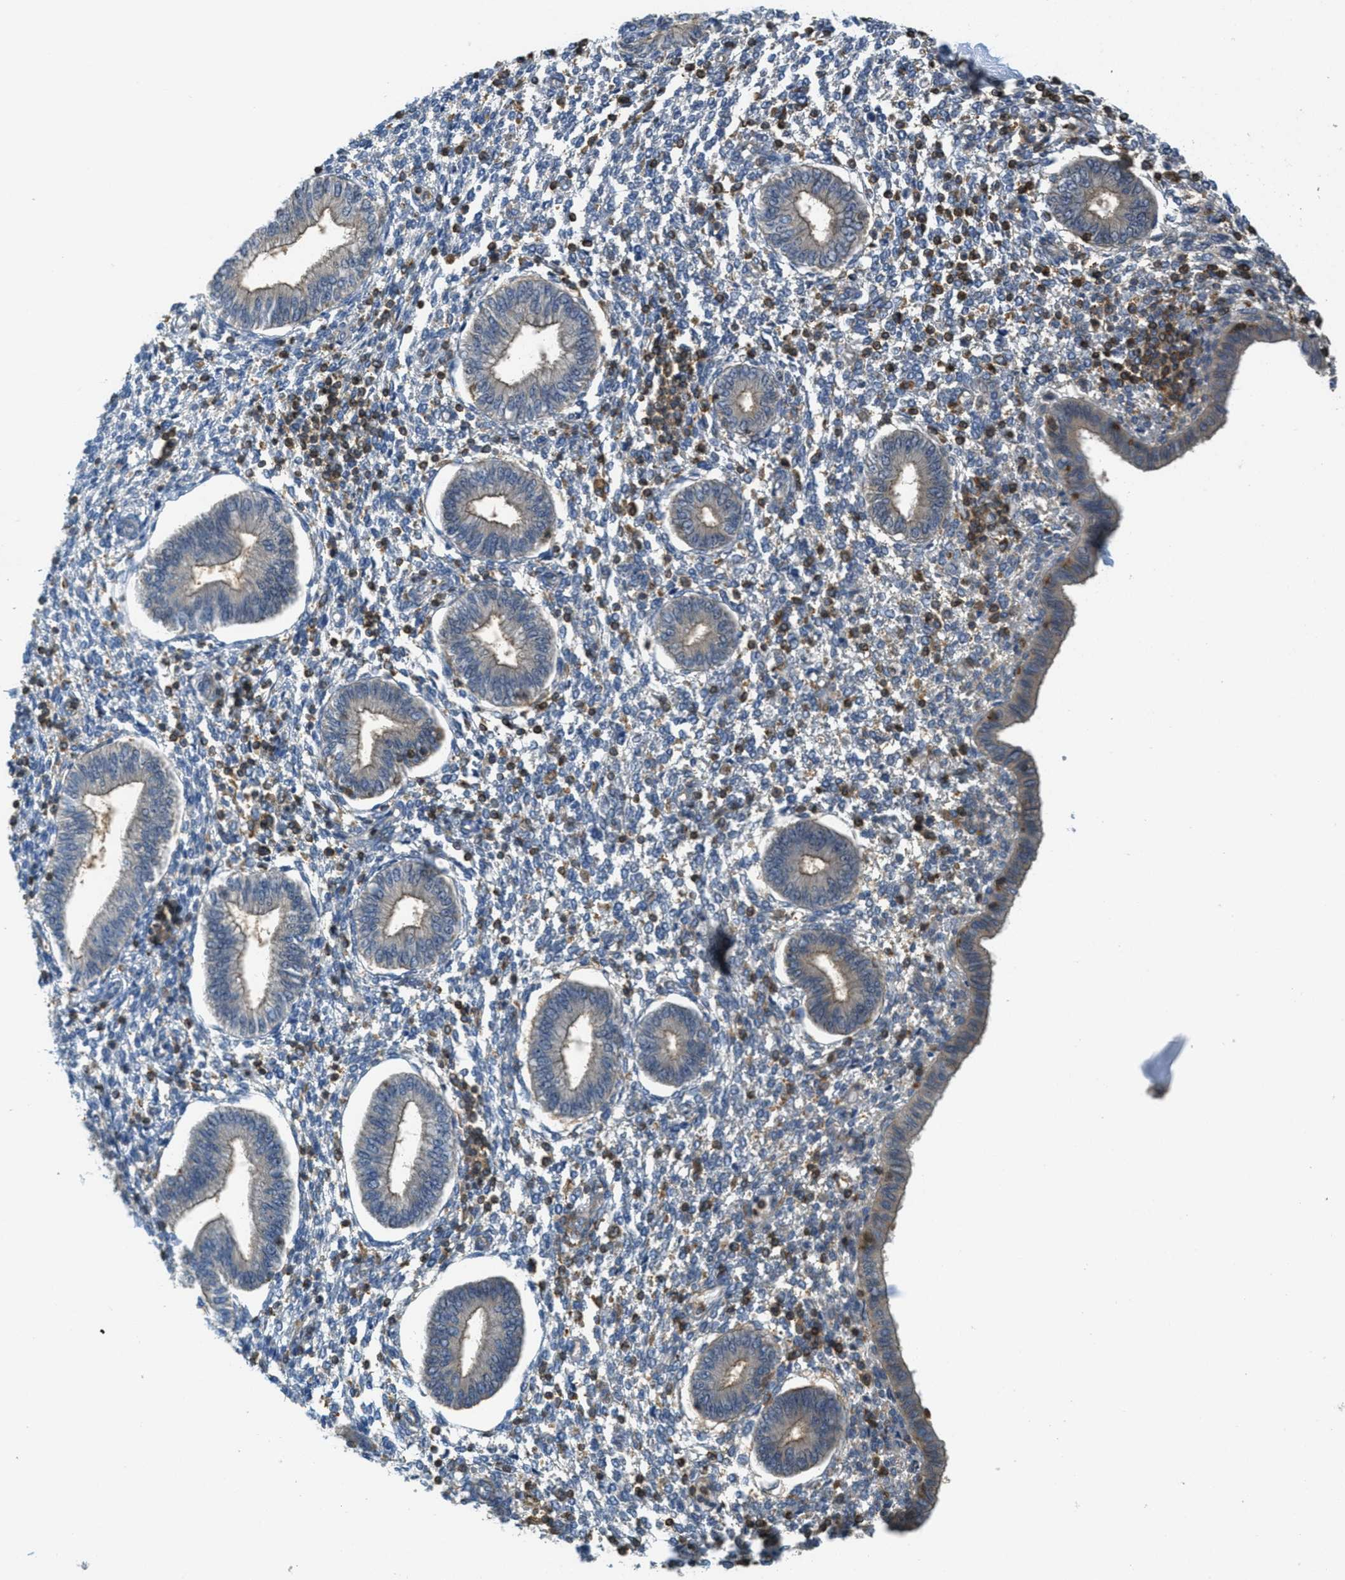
{"staining": {"intensity": "weak", "quantity": "<25%", "location": "cytoplasmic/membranous"}, "tissue": "endometrium", "cell_type": "Cells in endometrial stroma", "image_type": "normal", "snomed": [{"axis": "morphology", "description": "Normal tissue, NOS"}, {"axis": "topography", "description": "Endometrium"}], "caption": "Cells in endometrial stroma show no significant protein staining in normal endometrium. Brightfield microscopy of immunohistochemistry stained with DAB (brown) and hematoxylin (blue), captured at high magnification.", "gene": "GRIK2", "patient": {"sex": "female", "age": 50}}